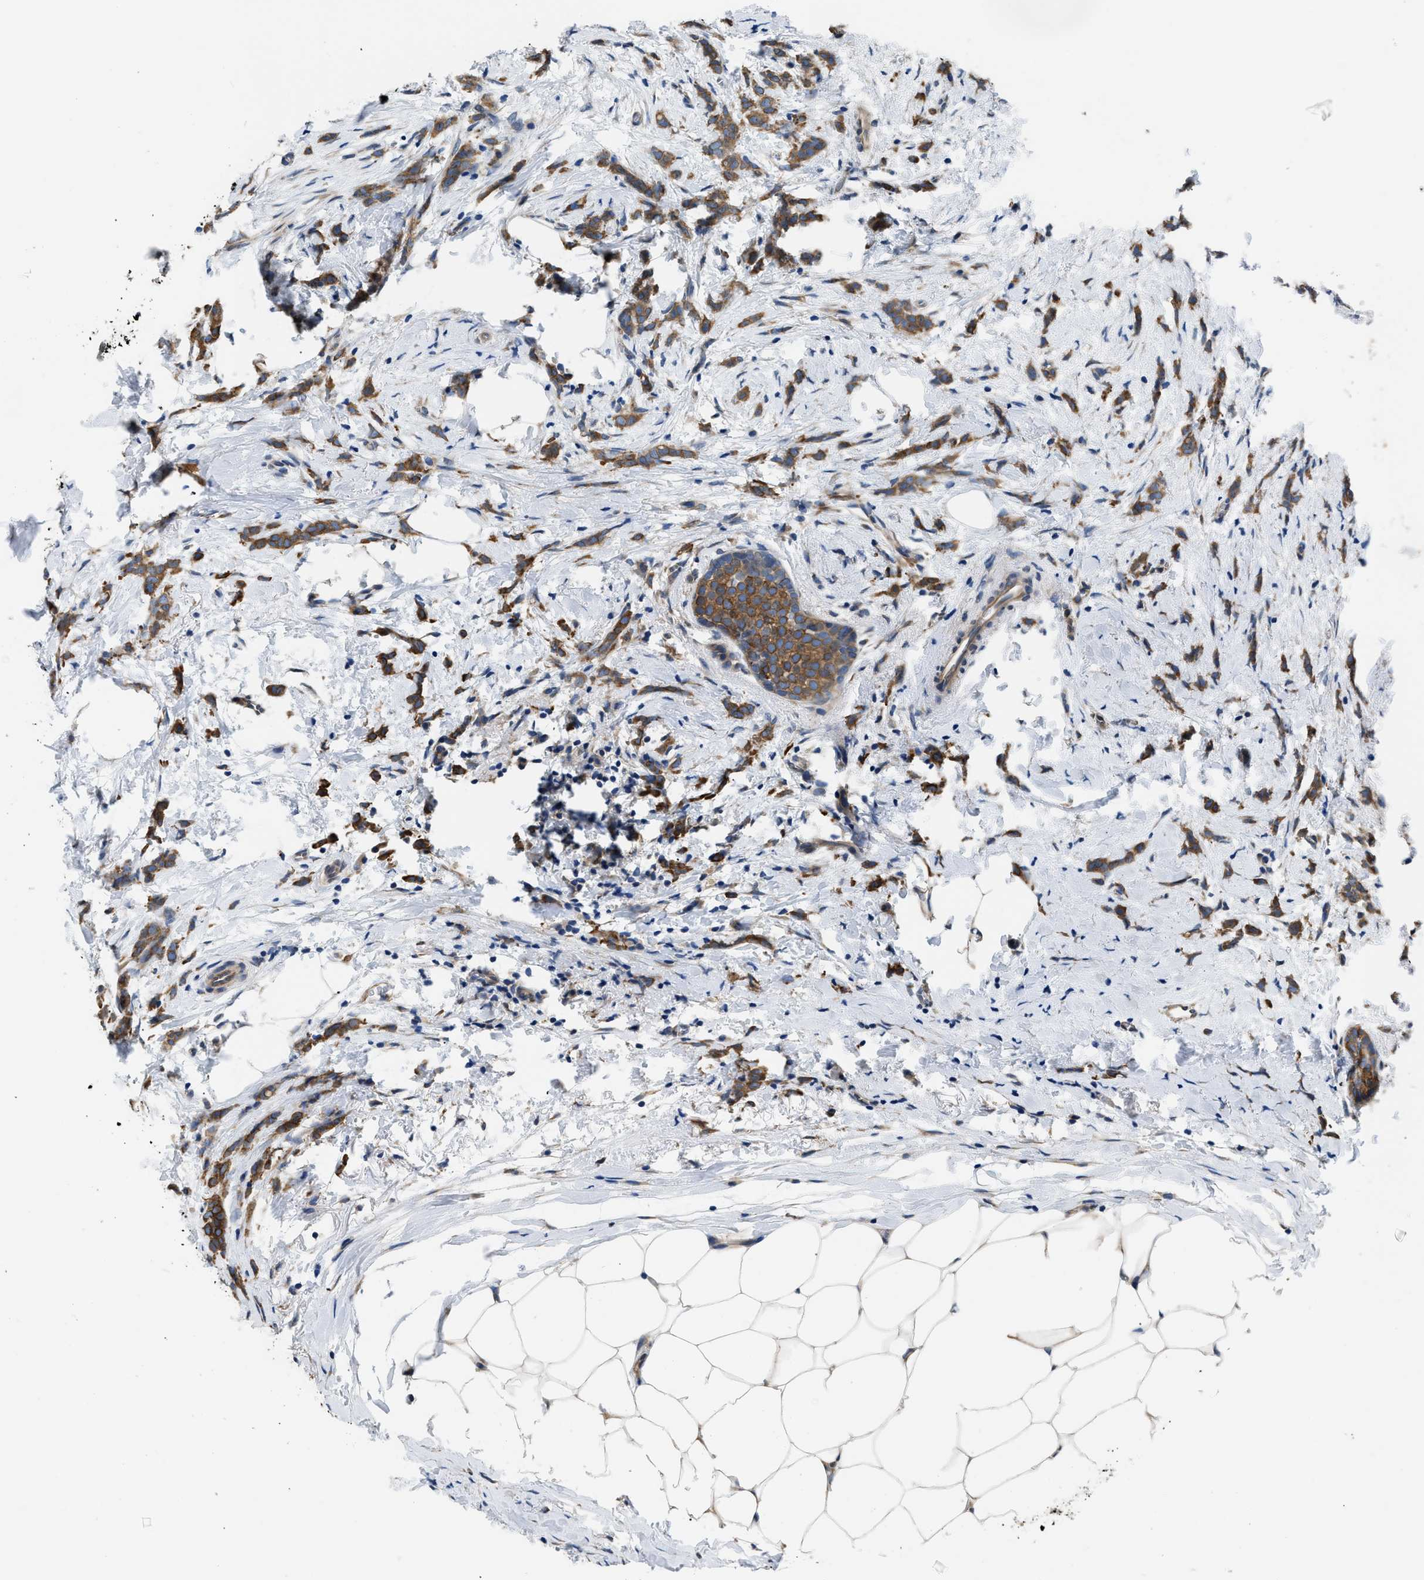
{"staining": {"intensity": "moderate", "quantity": ">75%", "location": "cytoplasmic/membranous"}, "tissue": "breast cancer", "cell_type": "Tumor cells", "image_type": "cancer", "snomed": [{"axis": "morphology", "description": "Lobular carcinoma, in situ"}, {"axis": "morphology", "description": "Lobular carcinoma"}, {"axis": "topography", "description": "Breast"}], "caption": "Immunohistochemical staining of breast lobular carcinoma demonstrates medium levels of moderate cytoplasmic/membranous protein staining in approximately >75% of tumor cells. (DAB (3,3'-diaminobenzidine) = brown stain, brightfield microscopy at high magnification).", "gene": "ARL6IP5", "patient": {"sex": "female", "age": 41}}